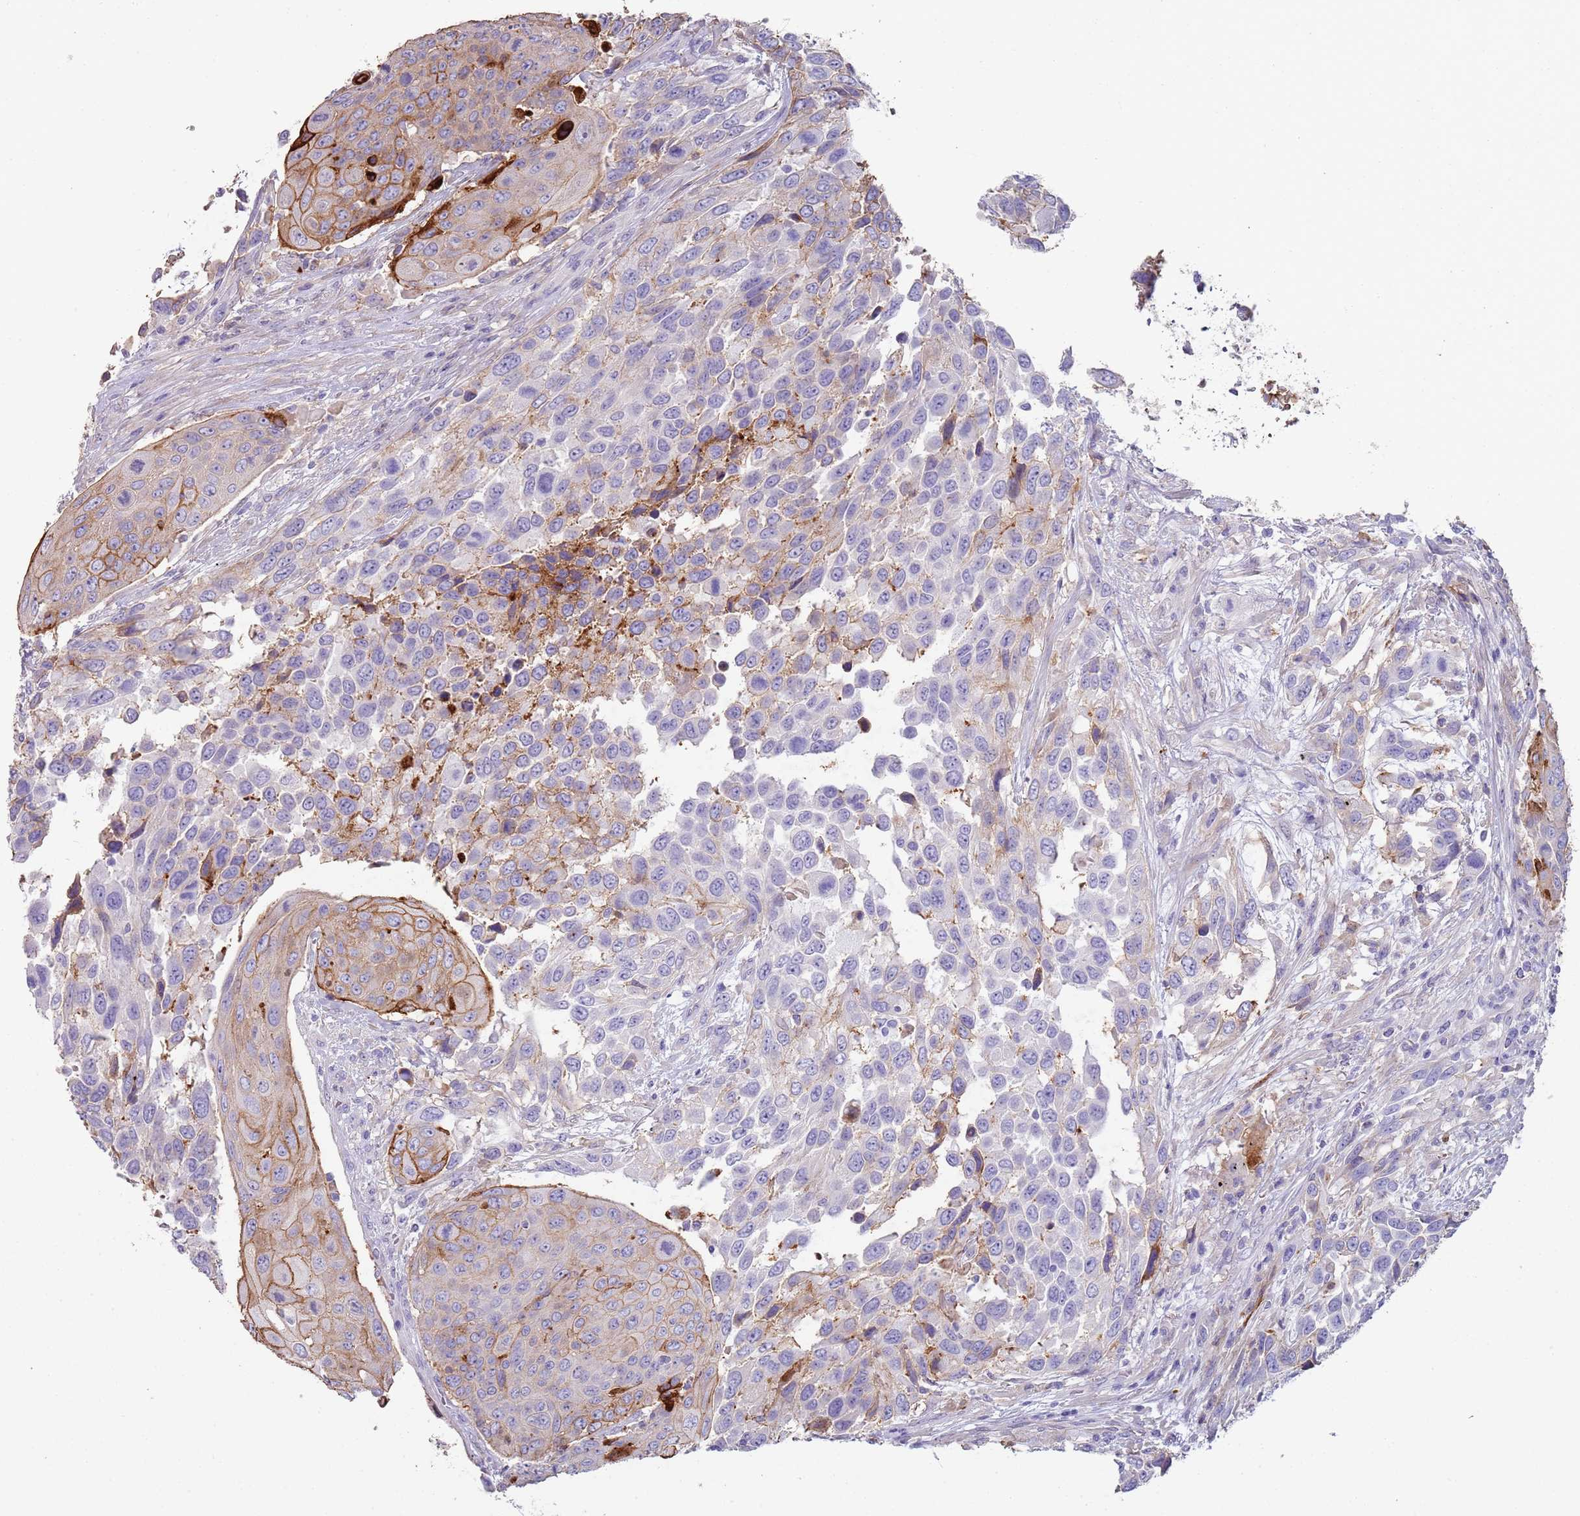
{"staining": {"intensity": "moderate", "quantity": "<25%", "location": "cytoplasmic/membranous"}, "tissue": "urothelial cancer", "cell_type": "Tumor cells", "image_type": "cancer", "snomed": [{"axis": "morphology", "description": "Urothelial carcinoma, High grade"}, {"axis": "topography", "description": "Urinary bladder"}], "caption": "Immunohistochemistry staining of urothelial carcinoma (high-grade), which shows low levels of moderate cytoplasmic/membranous expression in approximately <25% of tumor cells indicating moderate cytoplasmic/membranous protein staining. The staining was performed using DAB (3,3'-diaminobenzidine) (brown) for protein detection and nuclei were counterstained in hematoxylin (blue).", "gene": "NBPF3", "patient": {"sex": "female", "age": 70}}